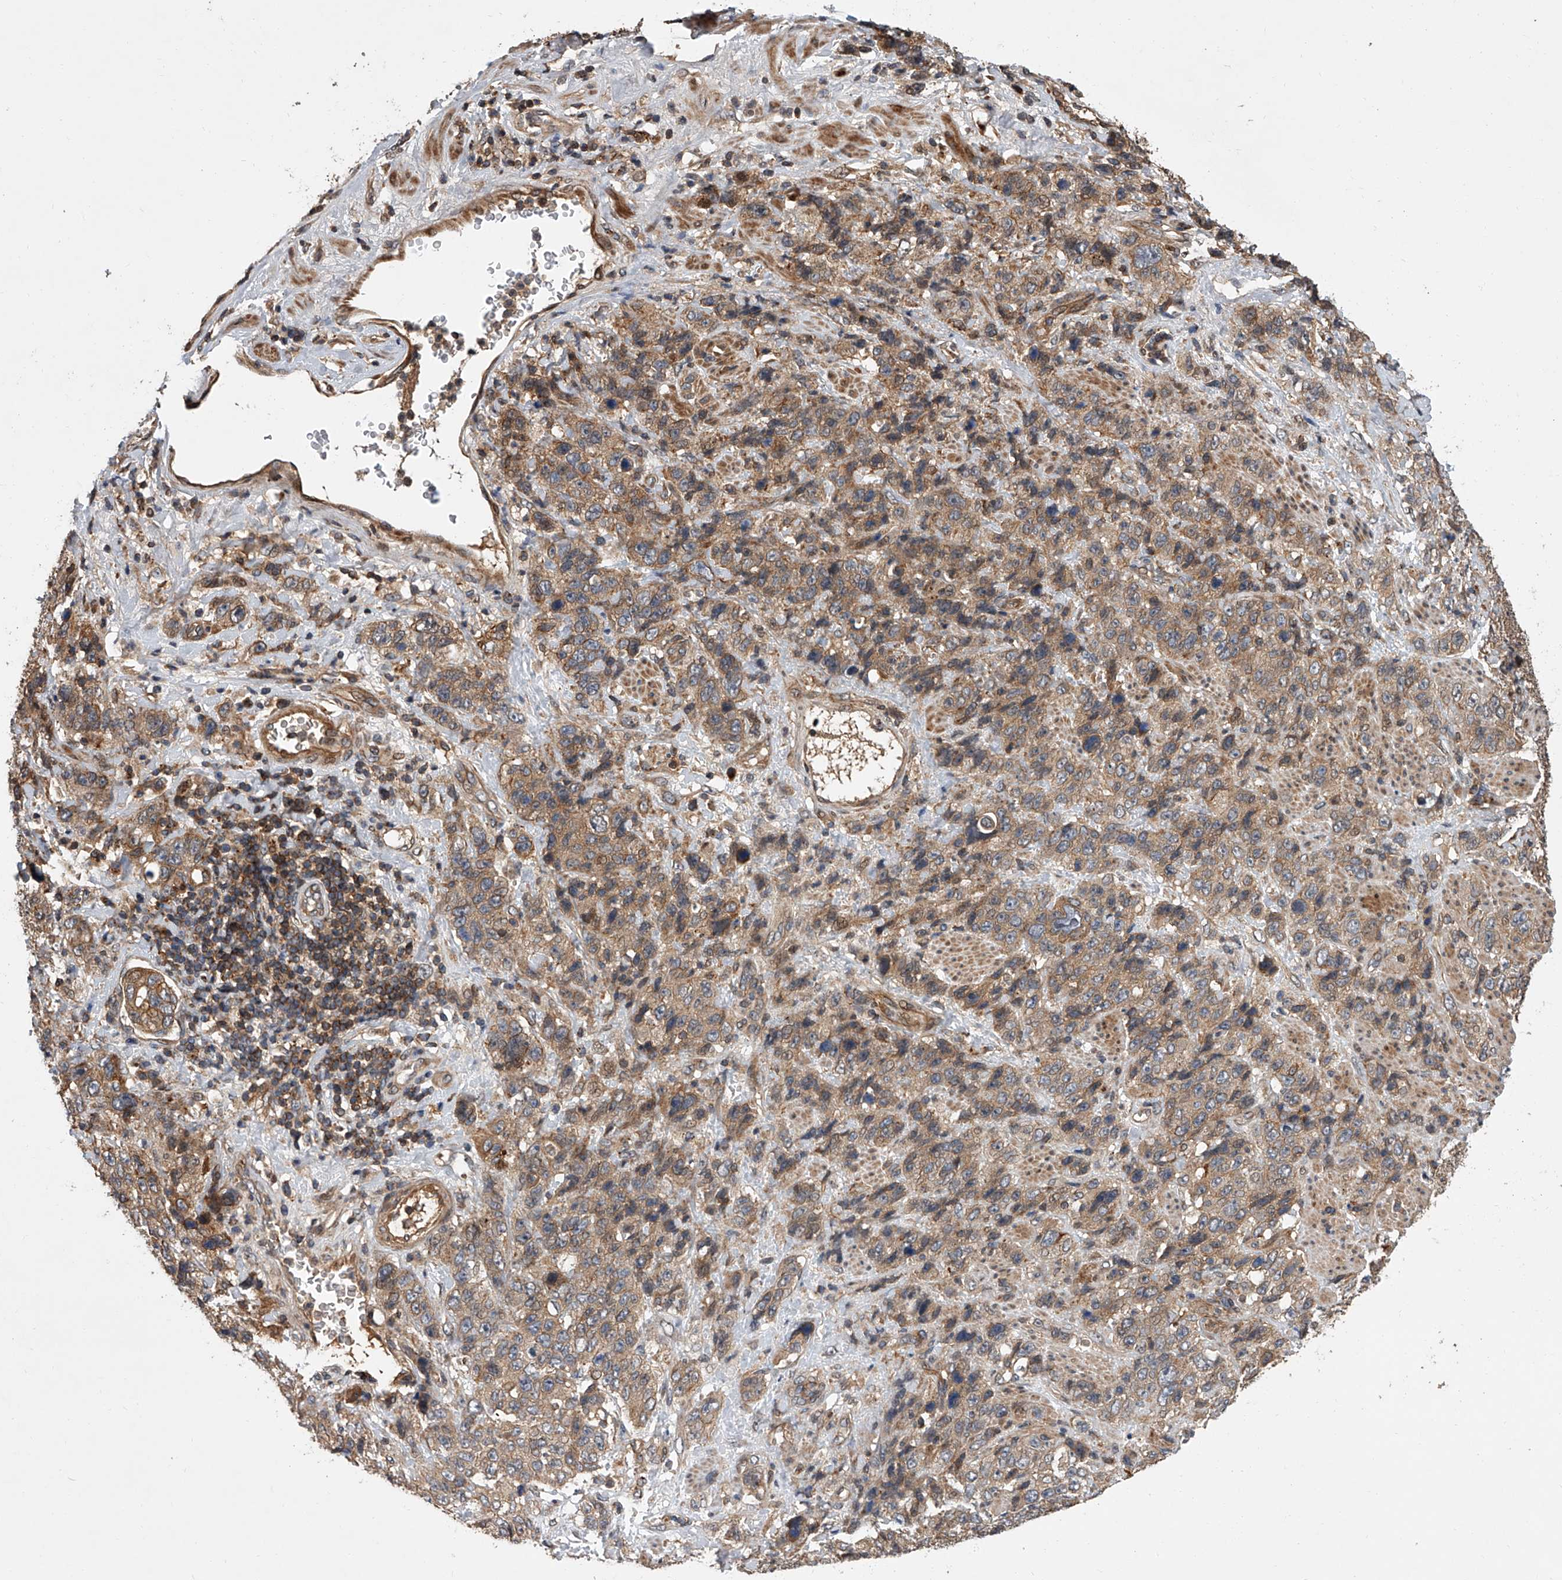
{"staining": {"intensity": "moderate", "quantity": ">75%", "location": "cytoplasmic/membranous"}, "tissue": "stomach cancer", "cell_type": "Tumor cells", "image_type": "cancer", "snomed": [{"axis": "morphology", "description": "Adenocarcinoma, NOS"}, {"axis": "topography", "description": "Stomach"}], "caption": "Immunohistochemistry staining of stomach cancer (adenocarcinoma), which demonstrates medium levels of moderate cytoplasmic/membranous positivity in about >75% of tumor cells indicating moderate cytoplasmic/membranous protein expression. The staining was performed using DAB (3,3'-diaminobenzidine) (brown) for protein detection and nuclei were counterstained in hematoxylin (blue).", "gene": "USP47", "patient": {"sex": "male", "age": 48}}